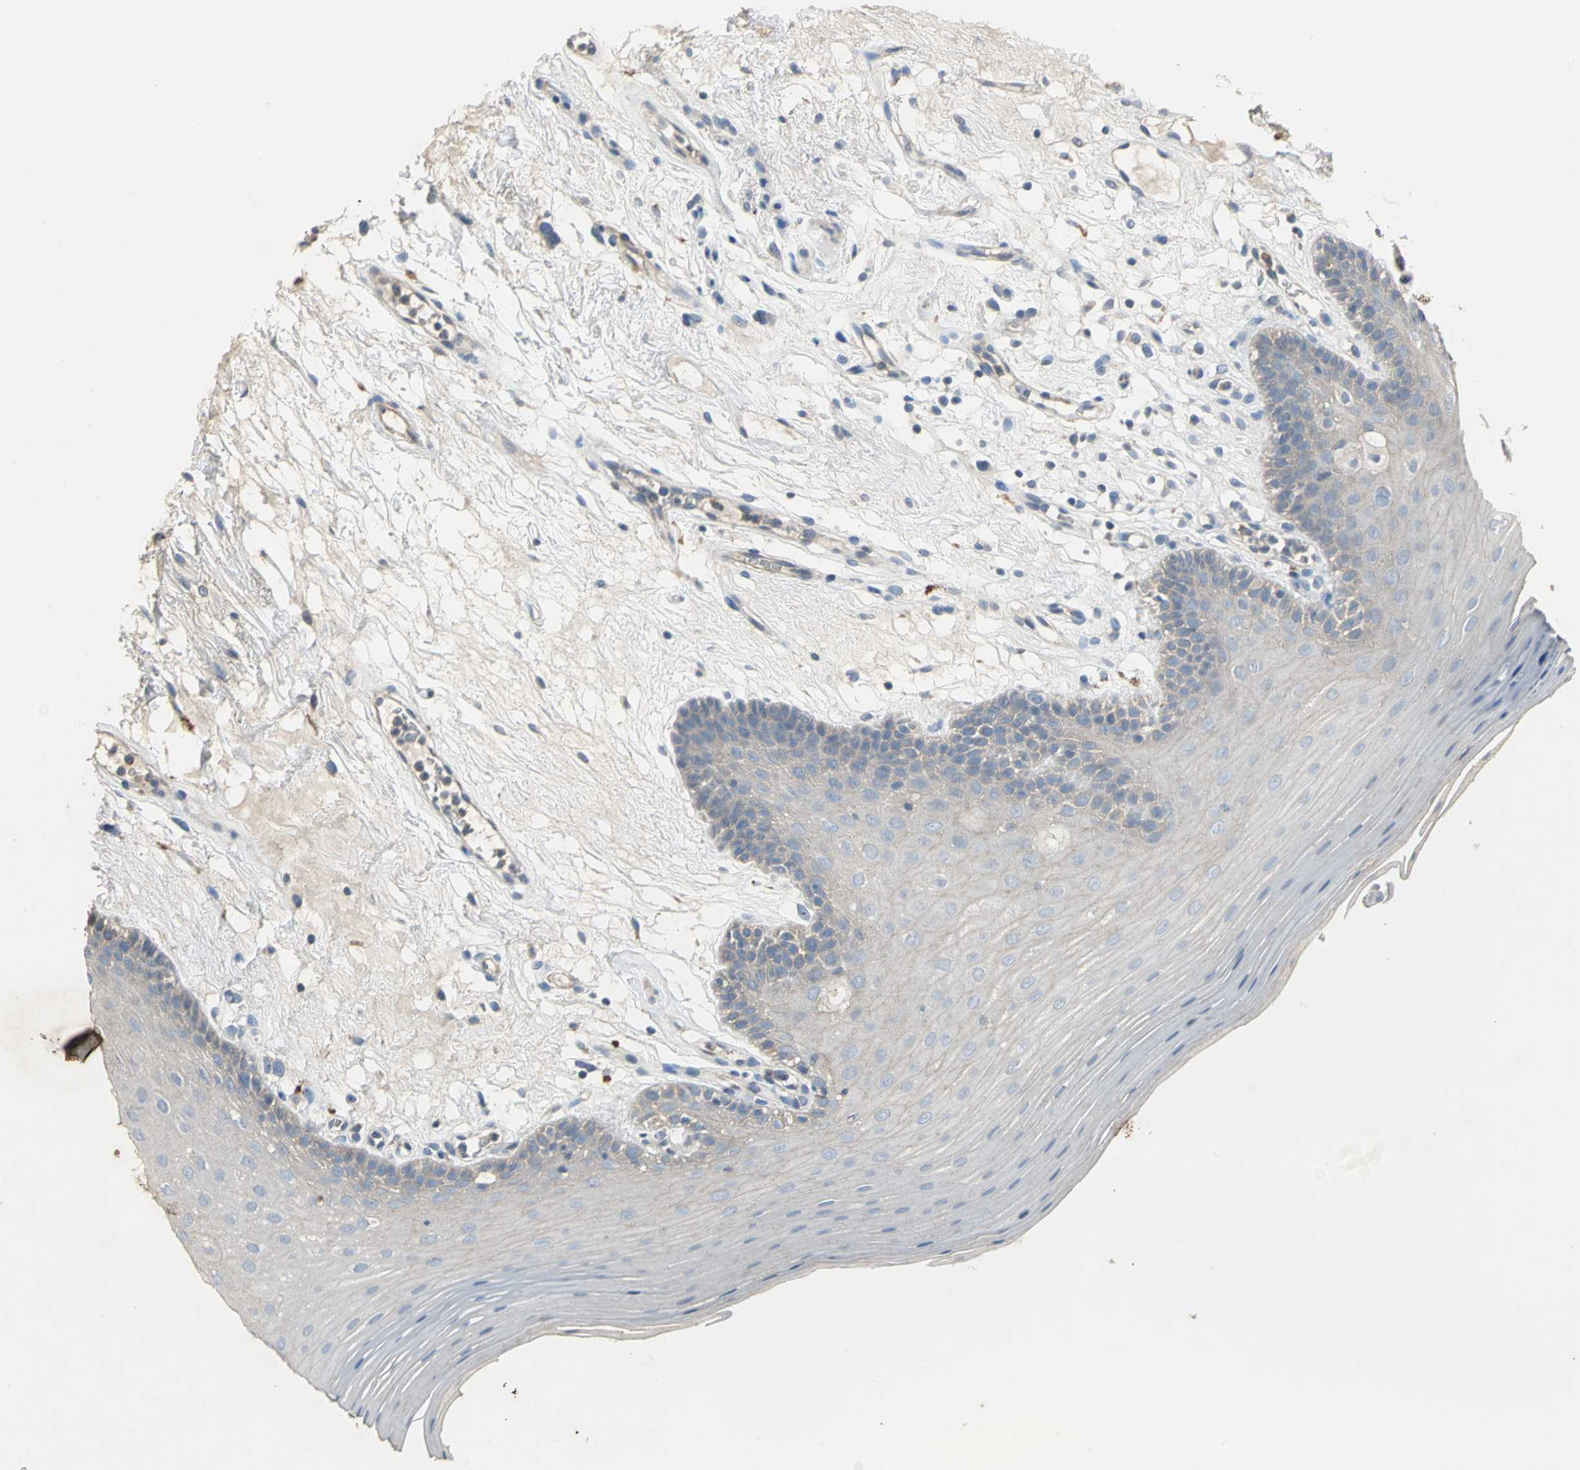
{"staining": {"intensity": "weak", "quantity": ">75%", "location": "cytoplasmic/membranous"}, "tissue": "oral mucosa", "cell_type": "Squamous epithelial cells", "image_type": "normal", "snomed": [{"axis": "morphology", "description": "Normal tissue, NOS"}, {"axis": "morphology", "description": "Squamous cell carcinoma, NOS"}, {"axis": "topography", "description": "Skeletal muscle"}, {"axis": "topography", "description": "Oral tissue"}, {"axis": "topography", "description": "Head-Neck"}], "caption": "A photomicrograph showing weak cytoplasmic/membranous positivity in approximately >75% of squamous epithelial cells in normal oral mucosa, as visualized by brown immunohistochemical staining.", "gene": "MET", "patient": {"sex": "male", "age": 71}}